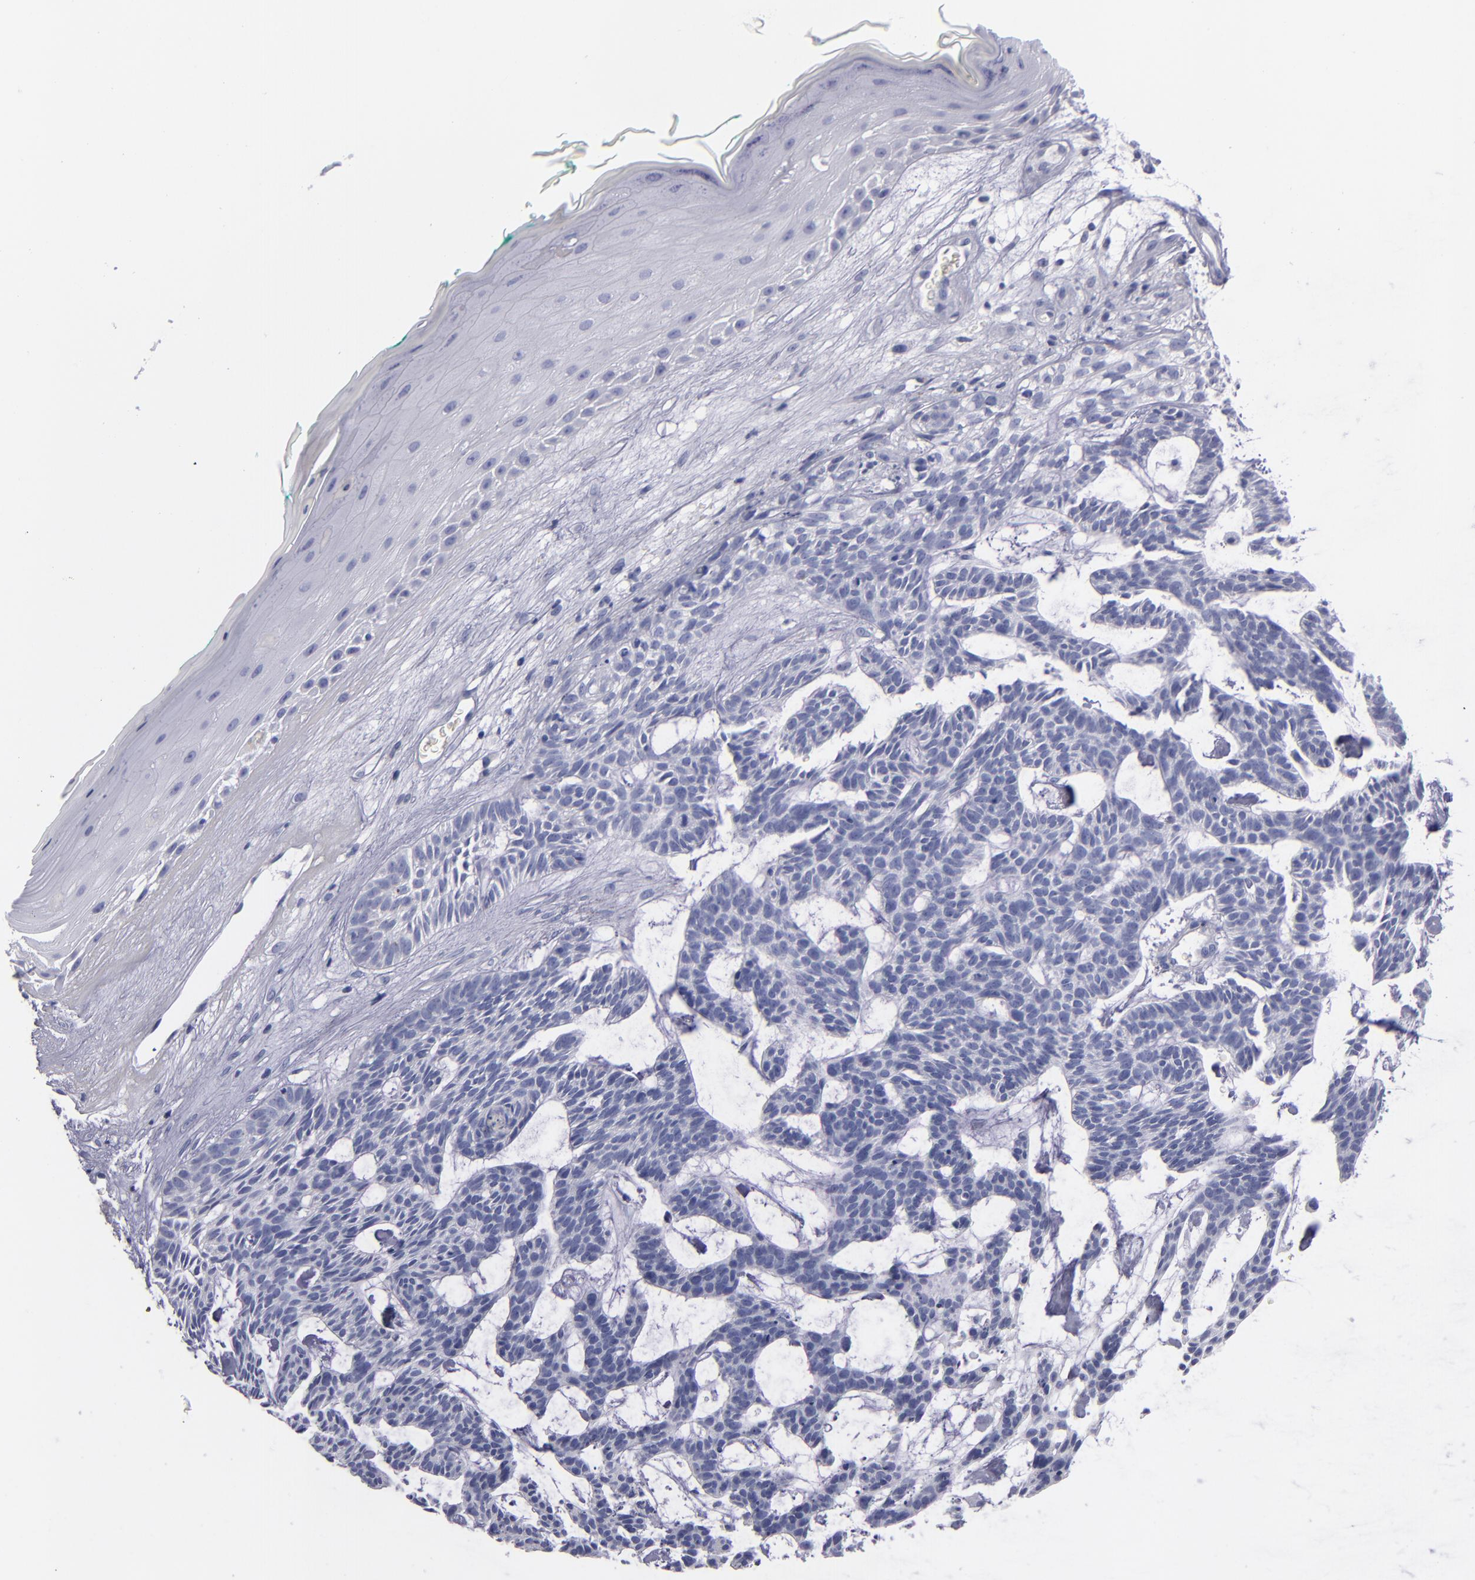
{"staining": {"intensity": "negative", "quantity": "none", "location": "none"}, "tissue": "skin cancer", "cell_type": "Tumor cells", "image_type": "cancer", "snomed": [{"axis": "morphology", "description": "Basal cell carcinoma"}, {"axis": "topography", "description": "Skin"}], "caption": "Tumor cells are negative for protein expression in human skin cancer.", "gene": "CD38", "patient": {"sex": "male", "age": 75}}